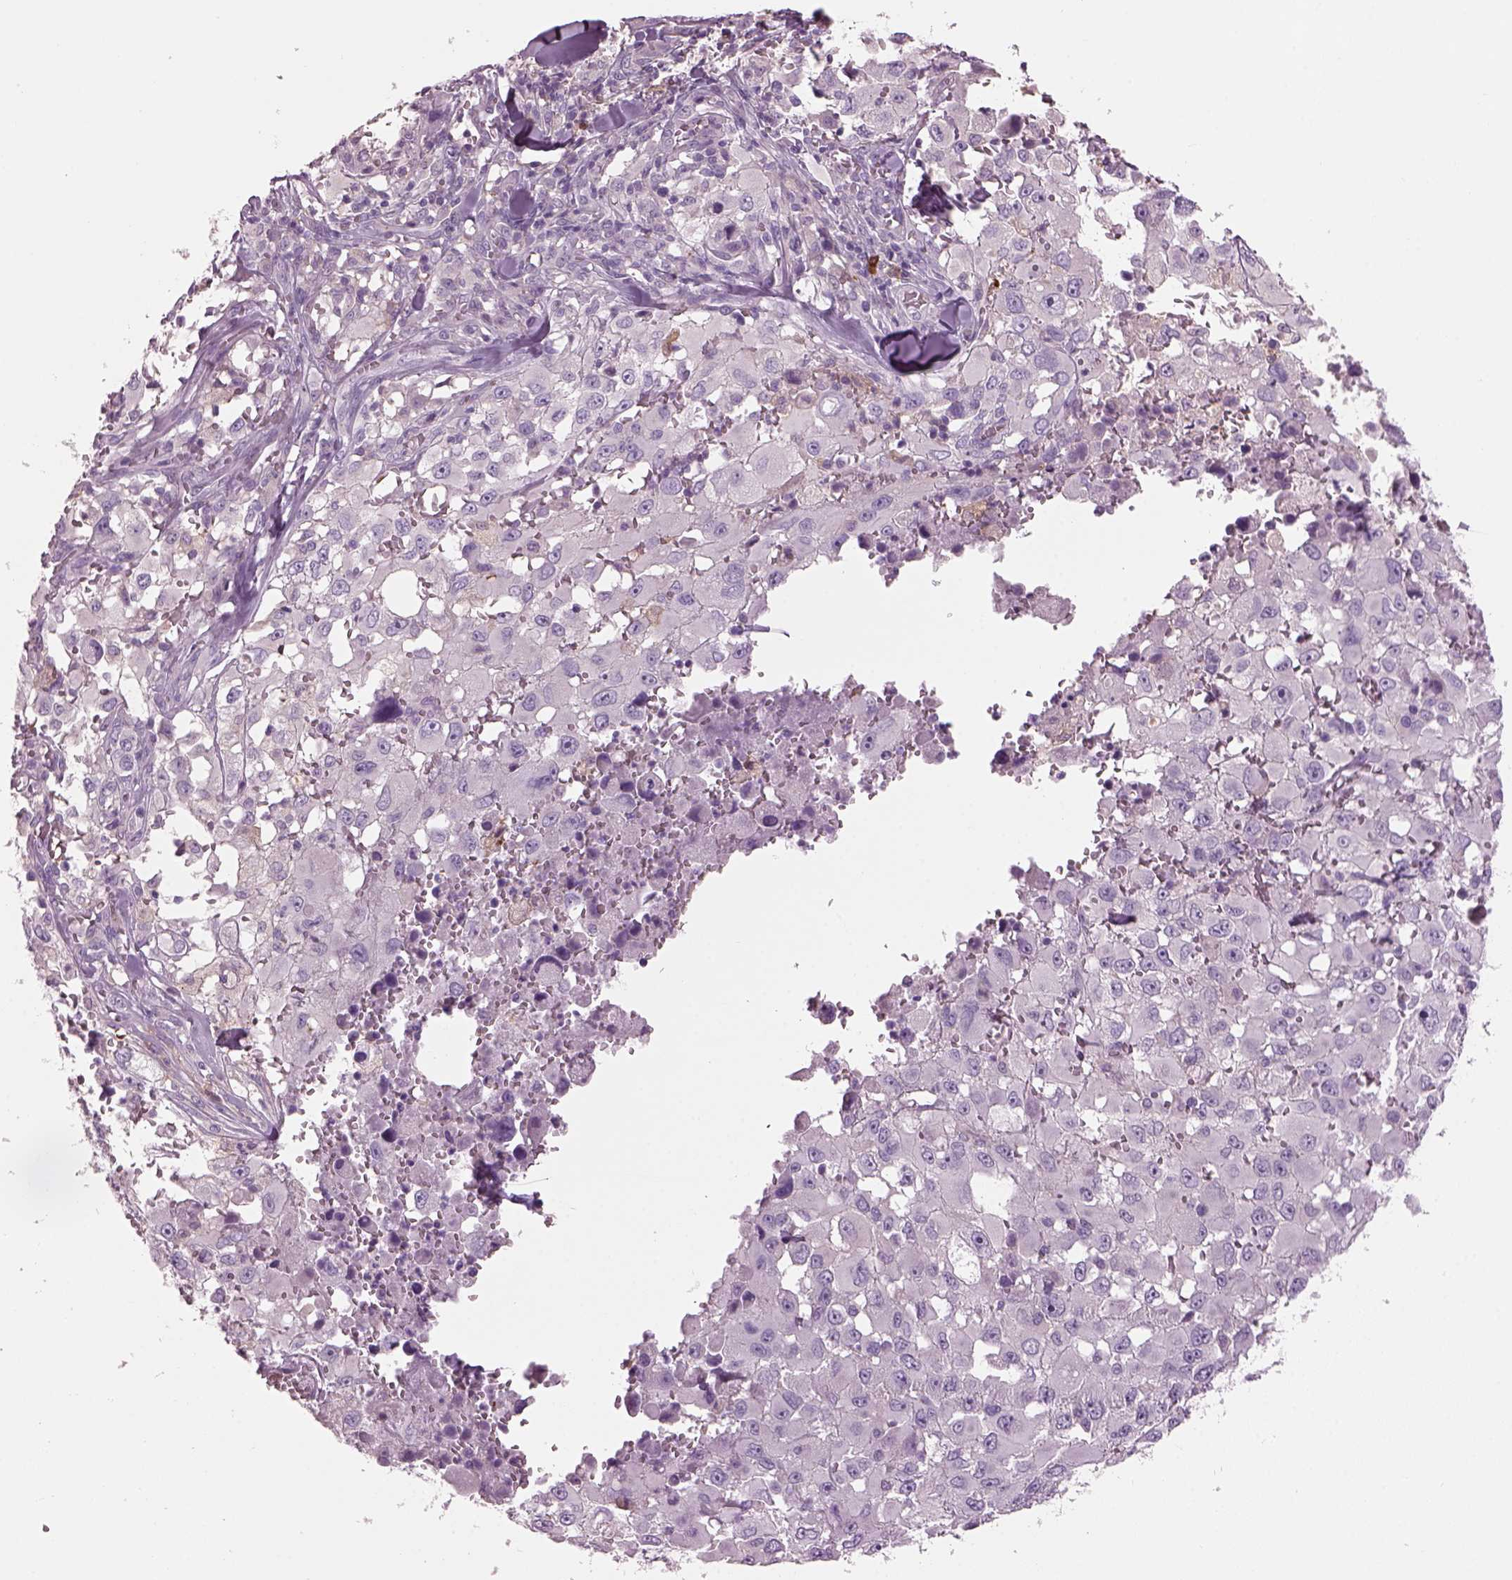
{"staining": {"intensity": "negative", "quantity": "none", "location": "none"}, "tissue": "melanoma", "cell_type": "Tumor cells", "image_type": "cancer", "snomed": [{"axis": "morphology", "description": "Malignant melanoma, Metastatic site"}, {"axis": "topography", "description": "Lymph node"}], "caption": "Tumor cells show no significant protein expression in malignant melanoma (metastatic site).", "gene": "ADGRG5", "patient": {"sex": "male", "age": 50}}